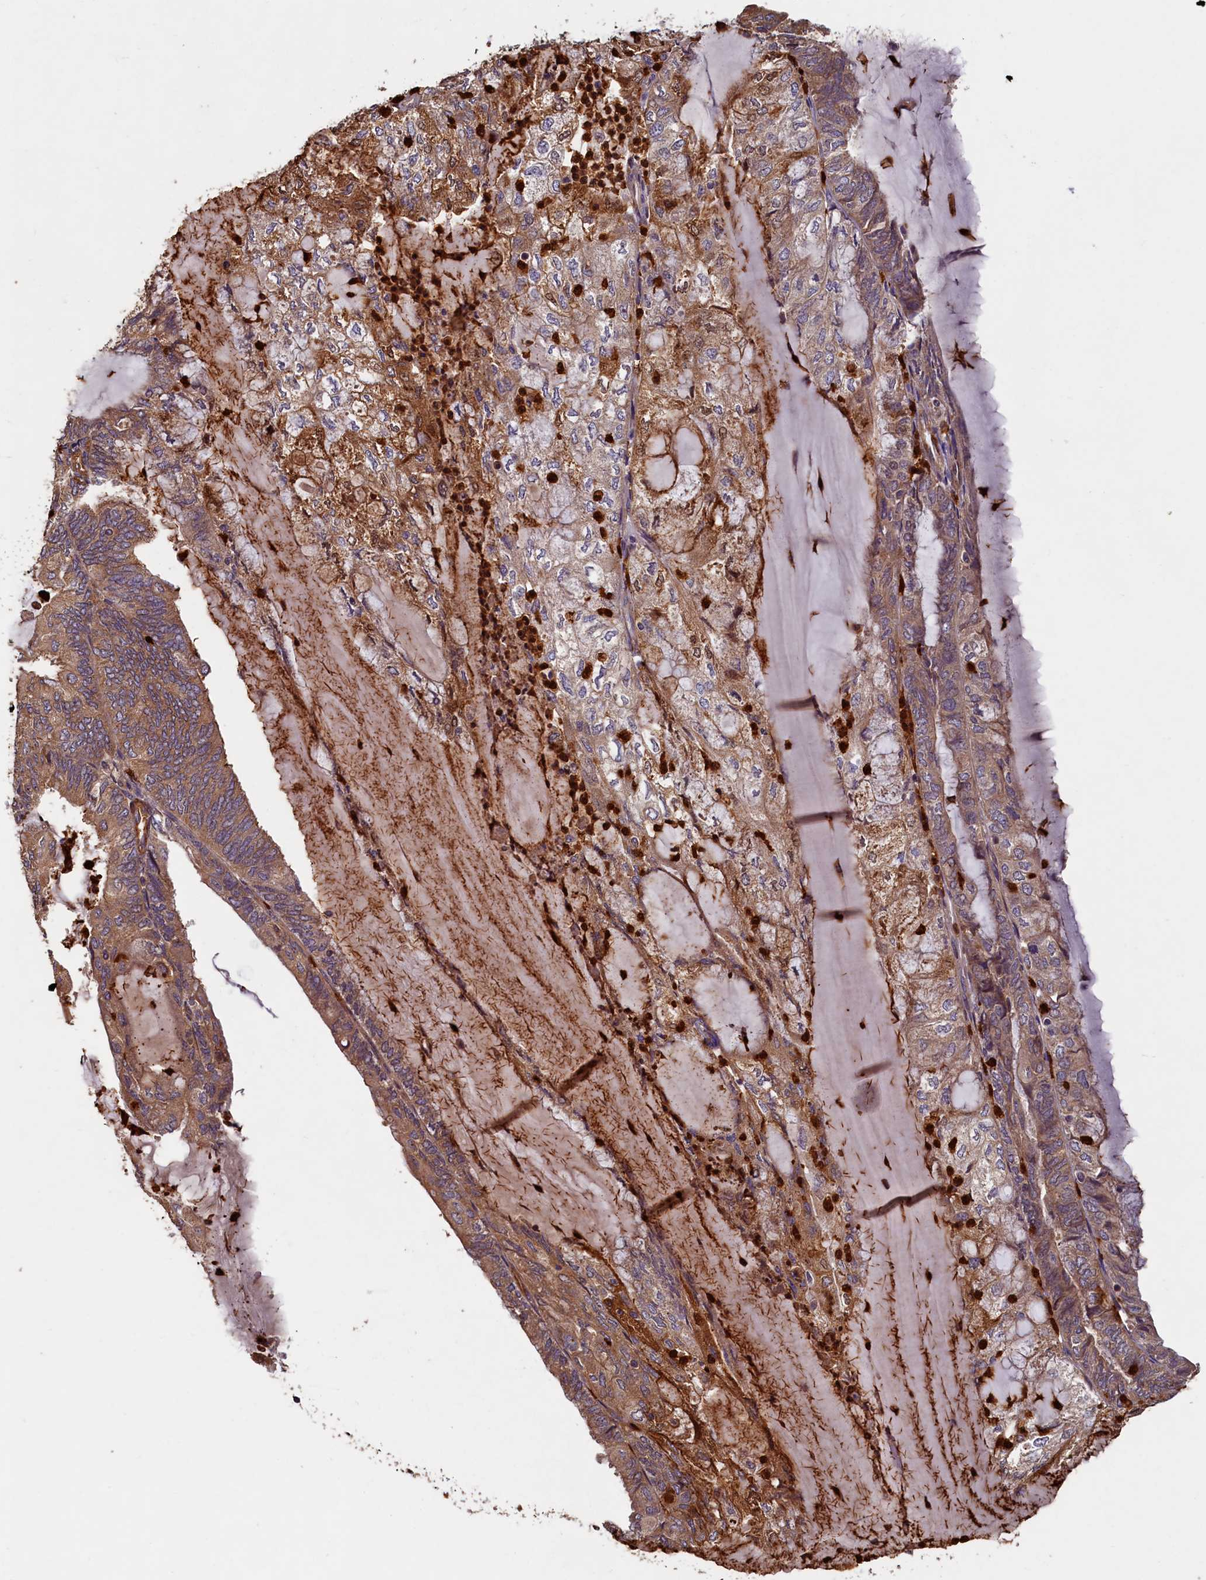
{"staining": {"intensity": "moderate", "quantity": ">75%", "location": "cytoplasmic/membranous"}, "tissue": "endometrial cancer", "cell_type": "Tumor cells", "image_type": "cancer", "snomed": [{"axis": "morphology", "description": "Adenocarcinoma, NOS"}, {"axis": "topography", "description": "Endometrium"}], "caption": "This histopathology image demonstrates endometrial adenocarcinoma stained with IHC to label a protein in brown. The cytoplasmic/membranous of tumor cells show moderate positivity for the protein. Nuclei are counter-stained blue.", "gene": "CCDC102B", "patient": {"sex": "female", "age": 81}}